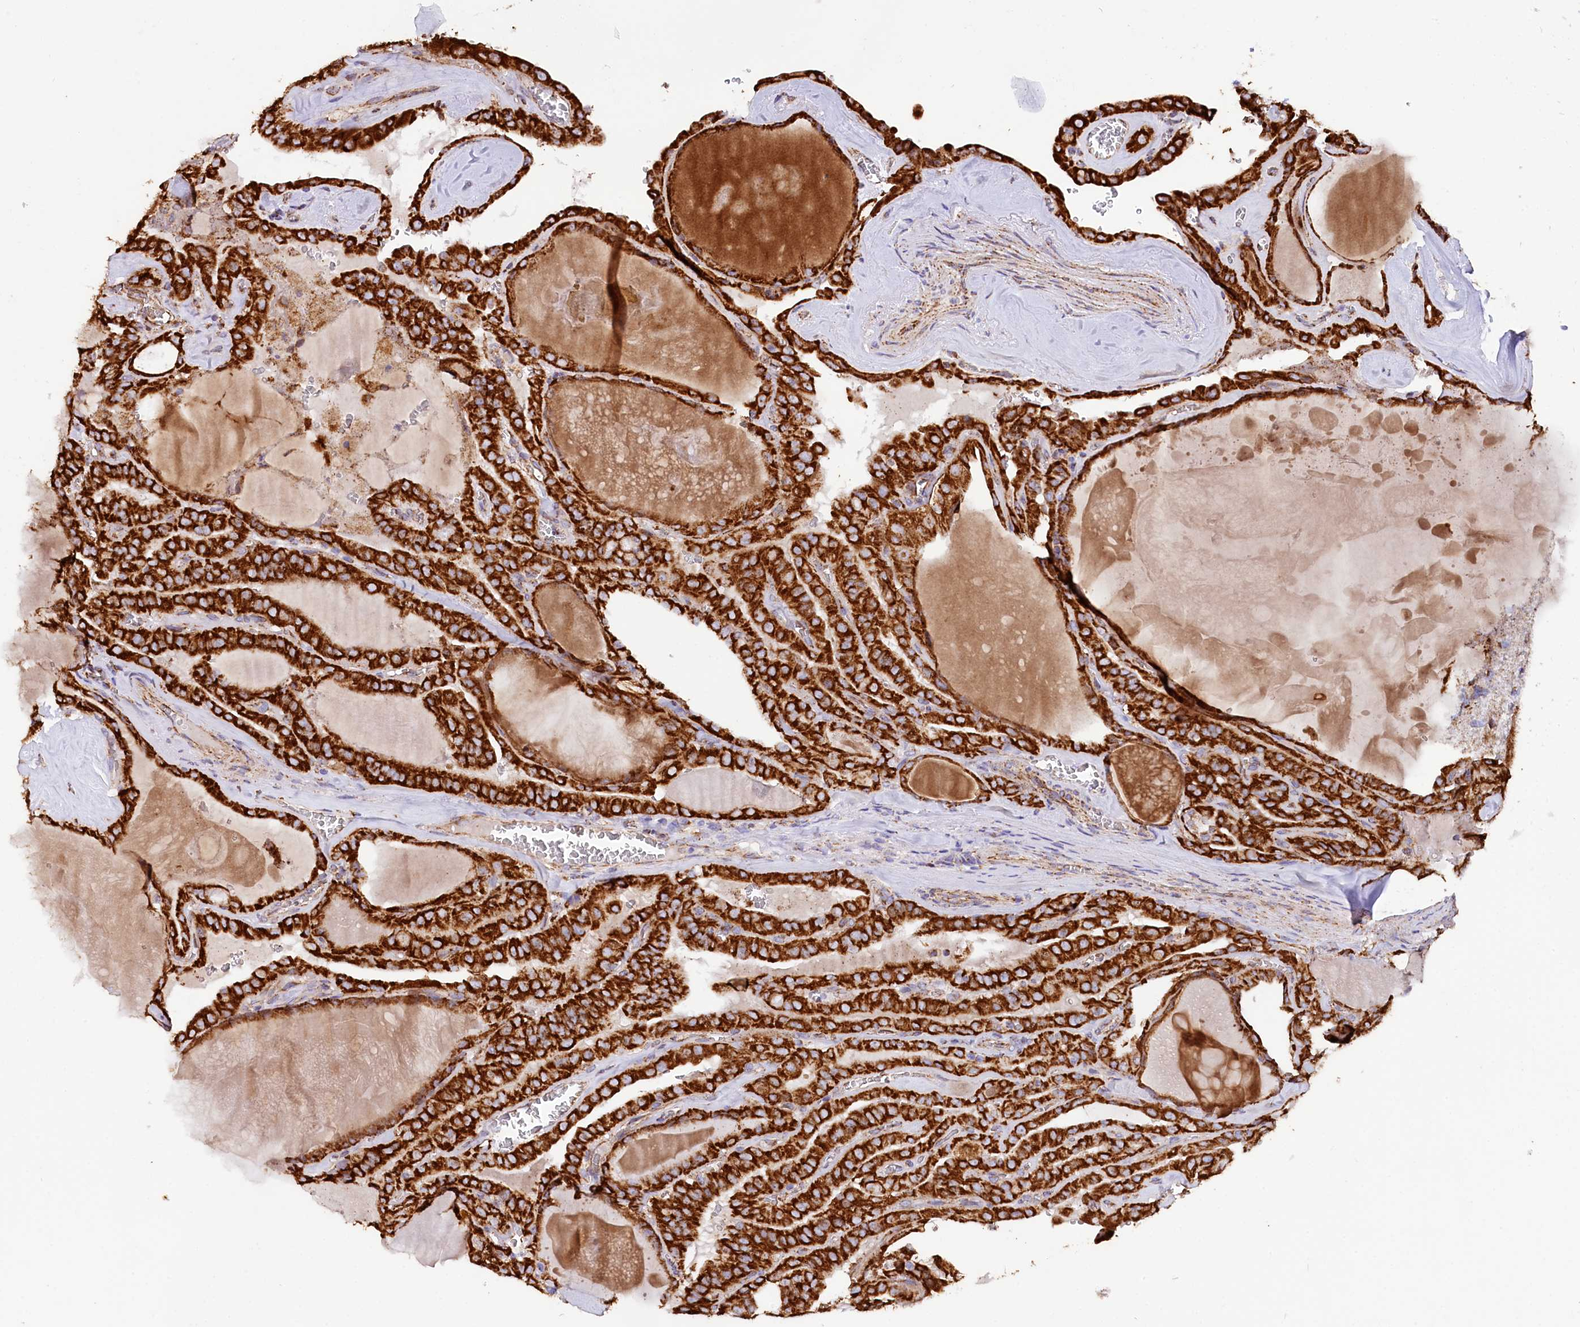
{"staining": {"intensity": "strong", "quantity": ">75%", "location": "cytoplasmic/membranous"}, "tissue": "thyroid cancer", "cell_type": "Tumor cells", "image_type": "cancer", "snomed": [{"axis": "morphology", "description": "Papillary adenocarcinoma, NOS"}, {"axis": "topography", "description": "Thyroid gland"}], "caption": "Immunohistochemistry (IHC) photomicrograph of neoplastic tissue: papillary adenocarcinoma (thyroid) stained using IHC reveals high levels of strong protein expression localized specifically in the cytoplasmic/membranous of tumor cells, appearing as a cytoplasmic/membranous brown color.", "gene": "APLP2", "patient": {"sex": "male", "age": 52}}